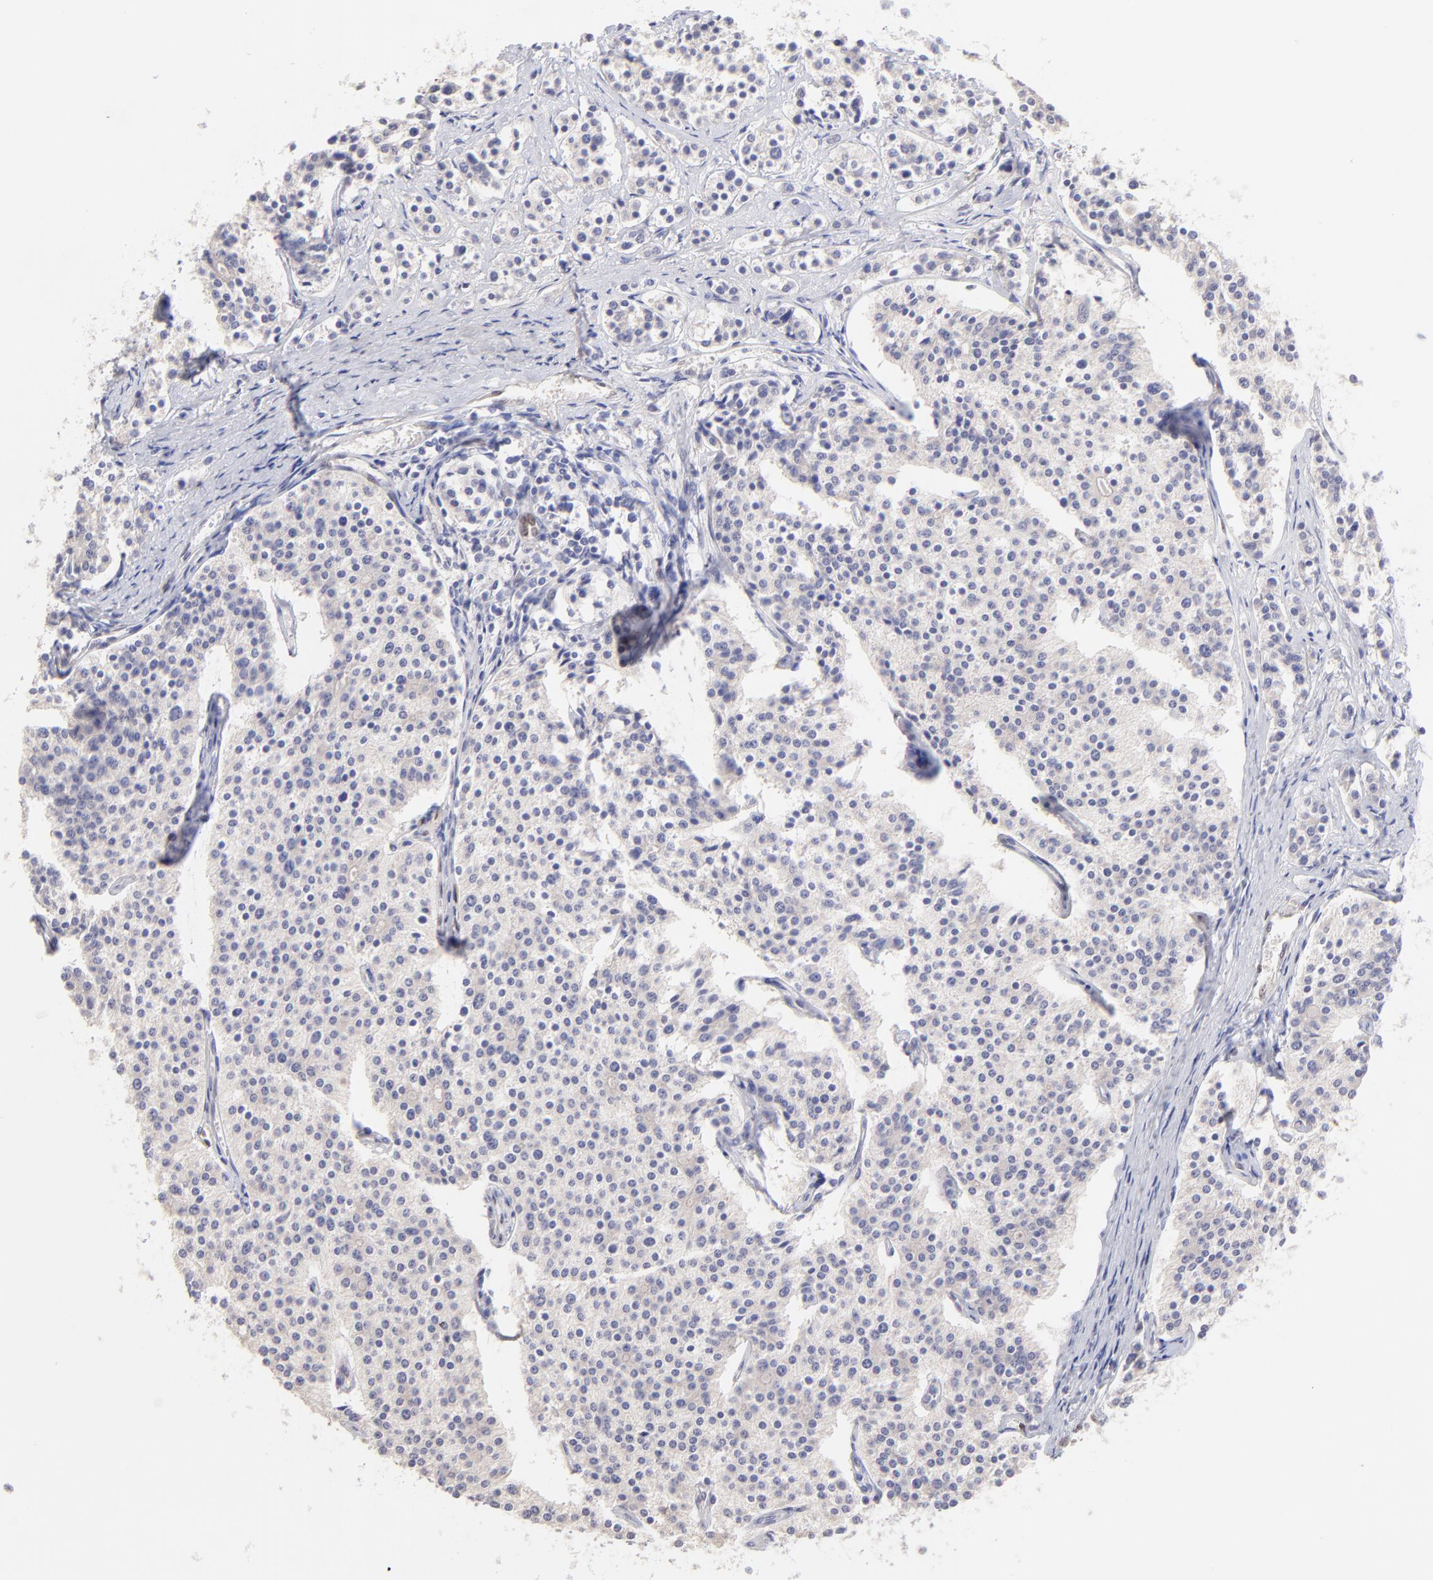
{"staining": {"intensity": "negative", "quantity": "none", "location": "none"}, "tissue": "carcinoid", "cell_type": "Tumor cells", "image_type": "cancer", "snomed": [{"axis": "morphology", "description": "Carcinoid, malignant, NOS"}, {"axis": "topography", "description": "Small intestine"}], "caption": "Protein analysis of carcinoid (malignant) shows no significant expression in tumor cells.", "gene": "KLF4", "patient": {"sex": "male", "age": 63}}